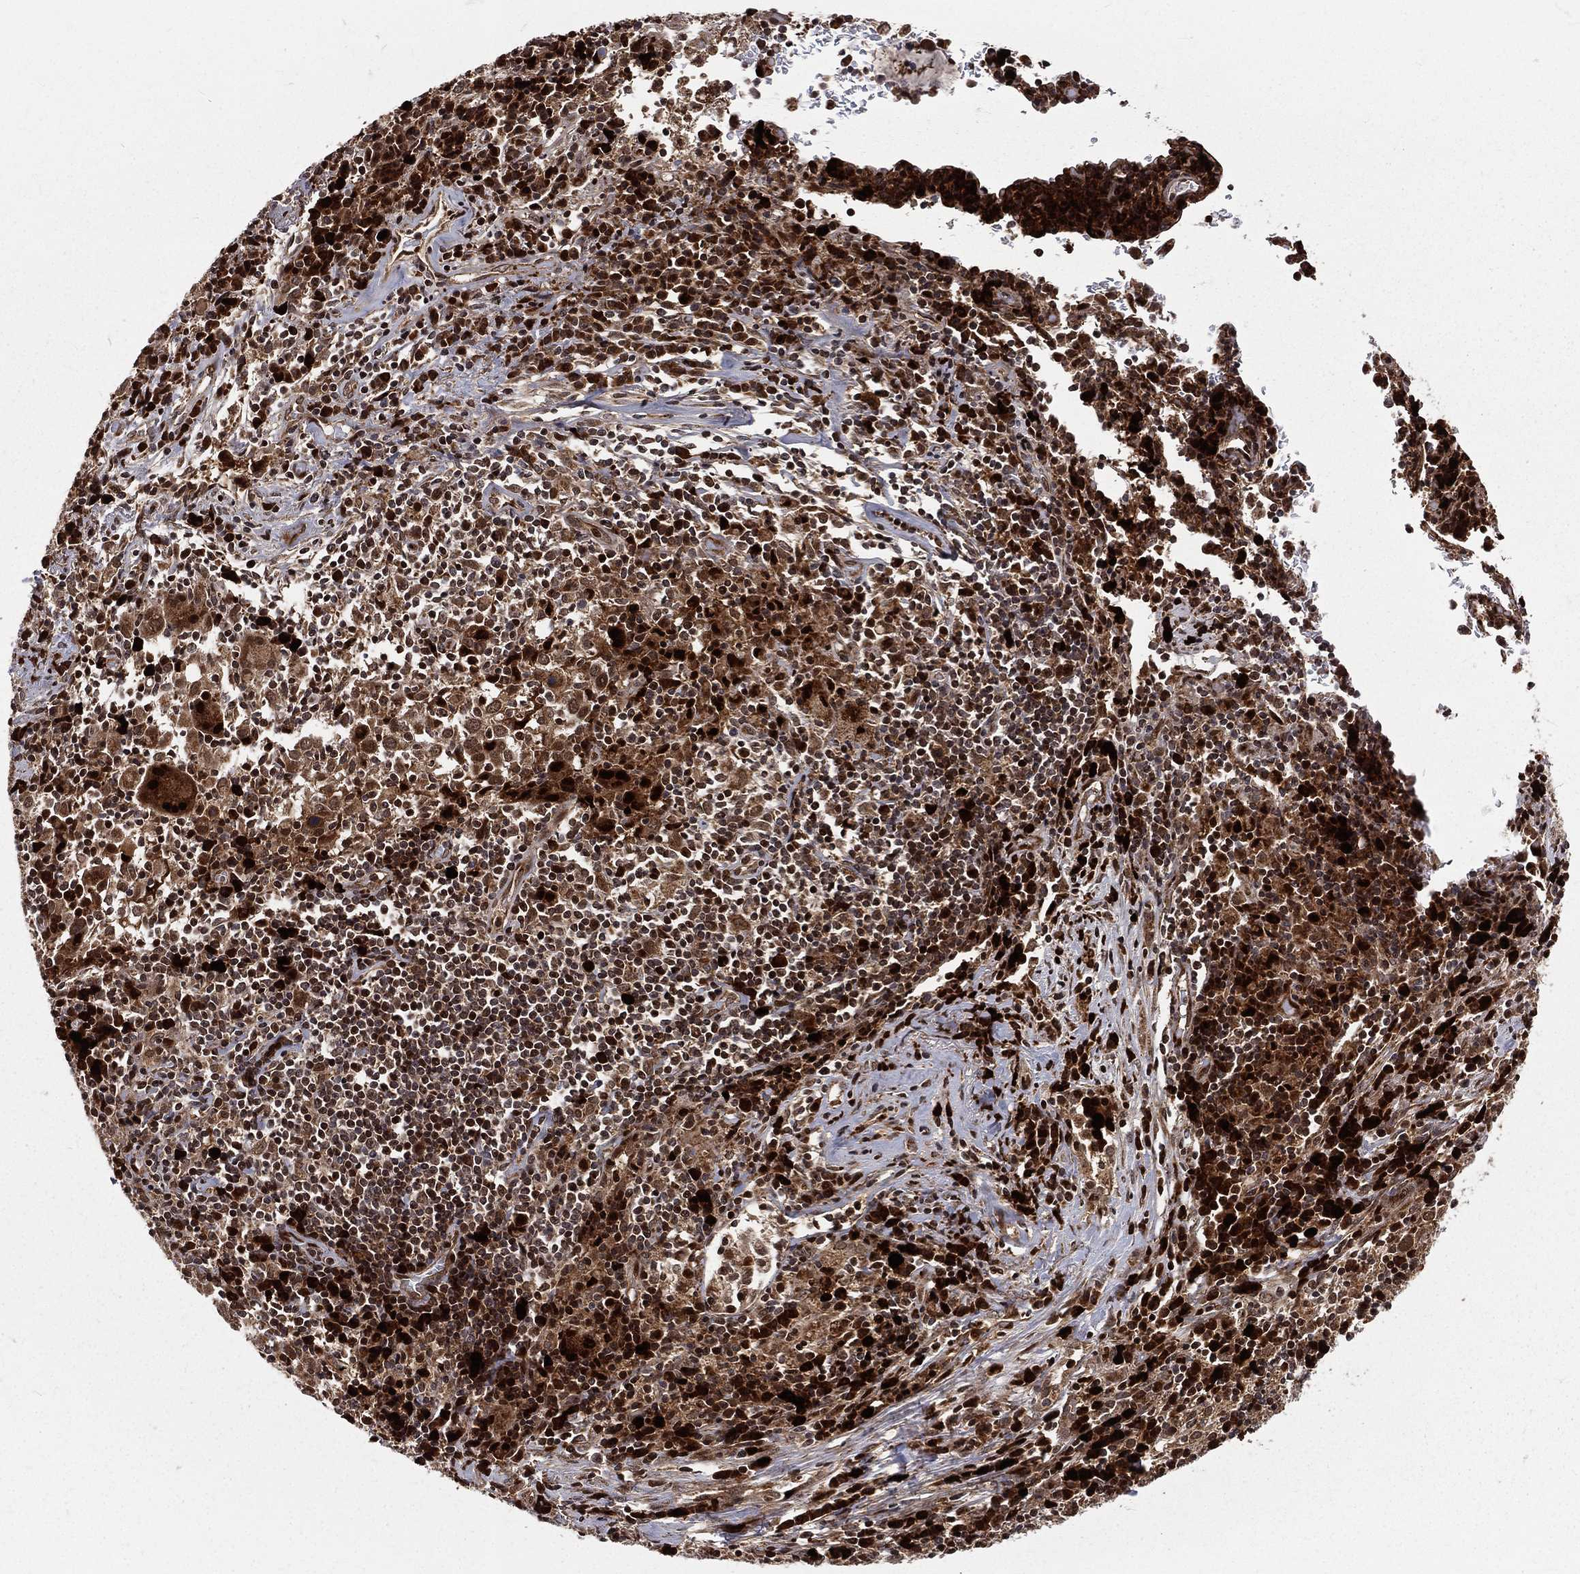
{"staining": {"intensity": "strong", "quantity": ">75%", "location": "cytoplasmic/membranous,nuclear"}, "tissue": "lung cancer", "cell_type": "Tumor cells", "image_type": "cancer", "snomed": [{"axis": "morphology", "description": "Squamous cell carcinoma, NOS"}, {"axis": "topography", "description": "Lung"}], "caption": "This is an image of IHC staining of squamous cell carcinoma (lung), which shows strong positivity in the cytoplasmic/membranous and nuclear of tumor cells.", "gene": "MDM2", "patient": {"sex": "male", "age": 57}}